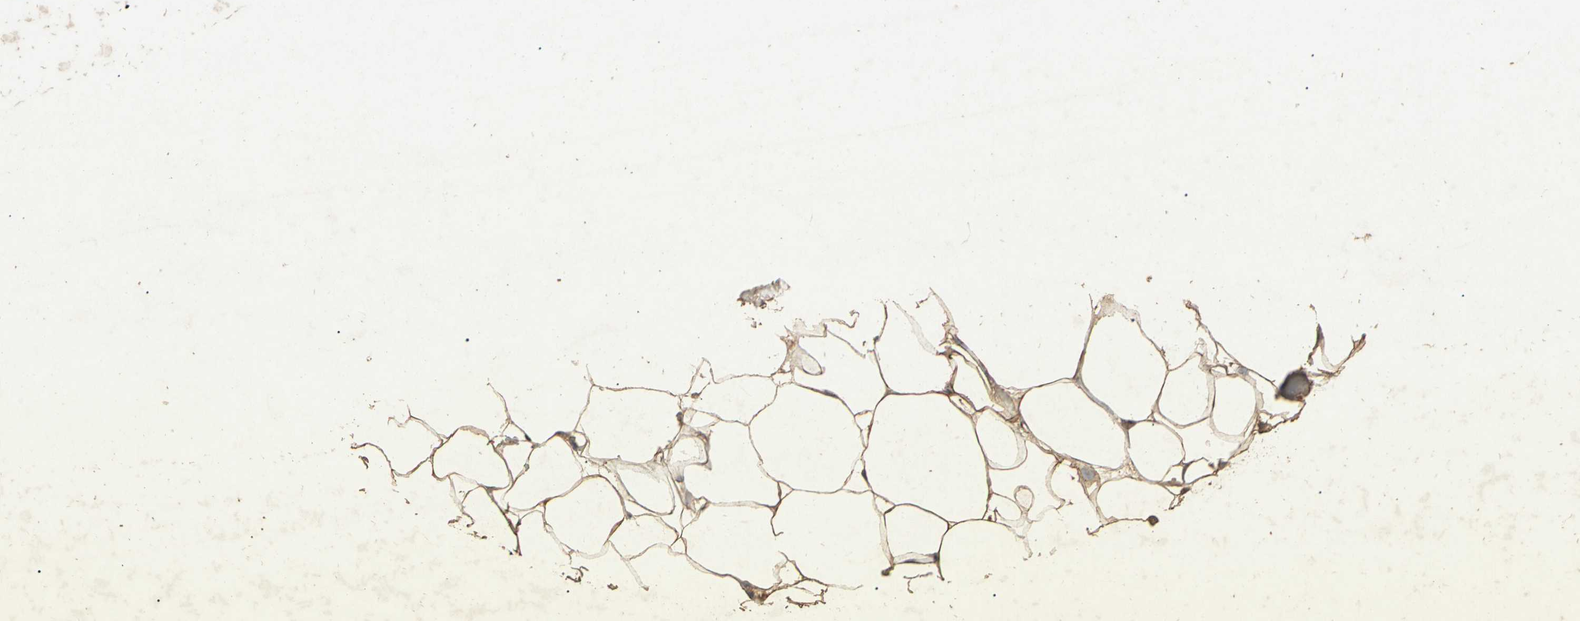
{"staining": {"intensity": "moderate", "quantity": ">75%", "location": "cytoplasmic/membranous"}, "tissue": "adipose tissue", "cell_type": "Adipocytes", "image_type": "normal", "snomed": [{"axis": "morphology", "description": "Normal tissue, NOS"}, {"axis": "topography", "description": "Breast"}, {"axis": "topography", "description": "Adipose tissue"}], "caption": "High-magnification brightfield microscopy of unremarkable adipose tissue stained with DAB (3,3'-diaminobenzidine) (brown) and counterstained with hematoxylin (blue). adipocytes exhibit moderate cytoplasmic/membranous expression is seen in approximately>75% of cells. (Stains: DAB in brown, nuclei in blue, Microscopy: brightfield microscopy at high magnification).", "gene": "MSRB1", "patient": {"sex": "female", "age": 25}}